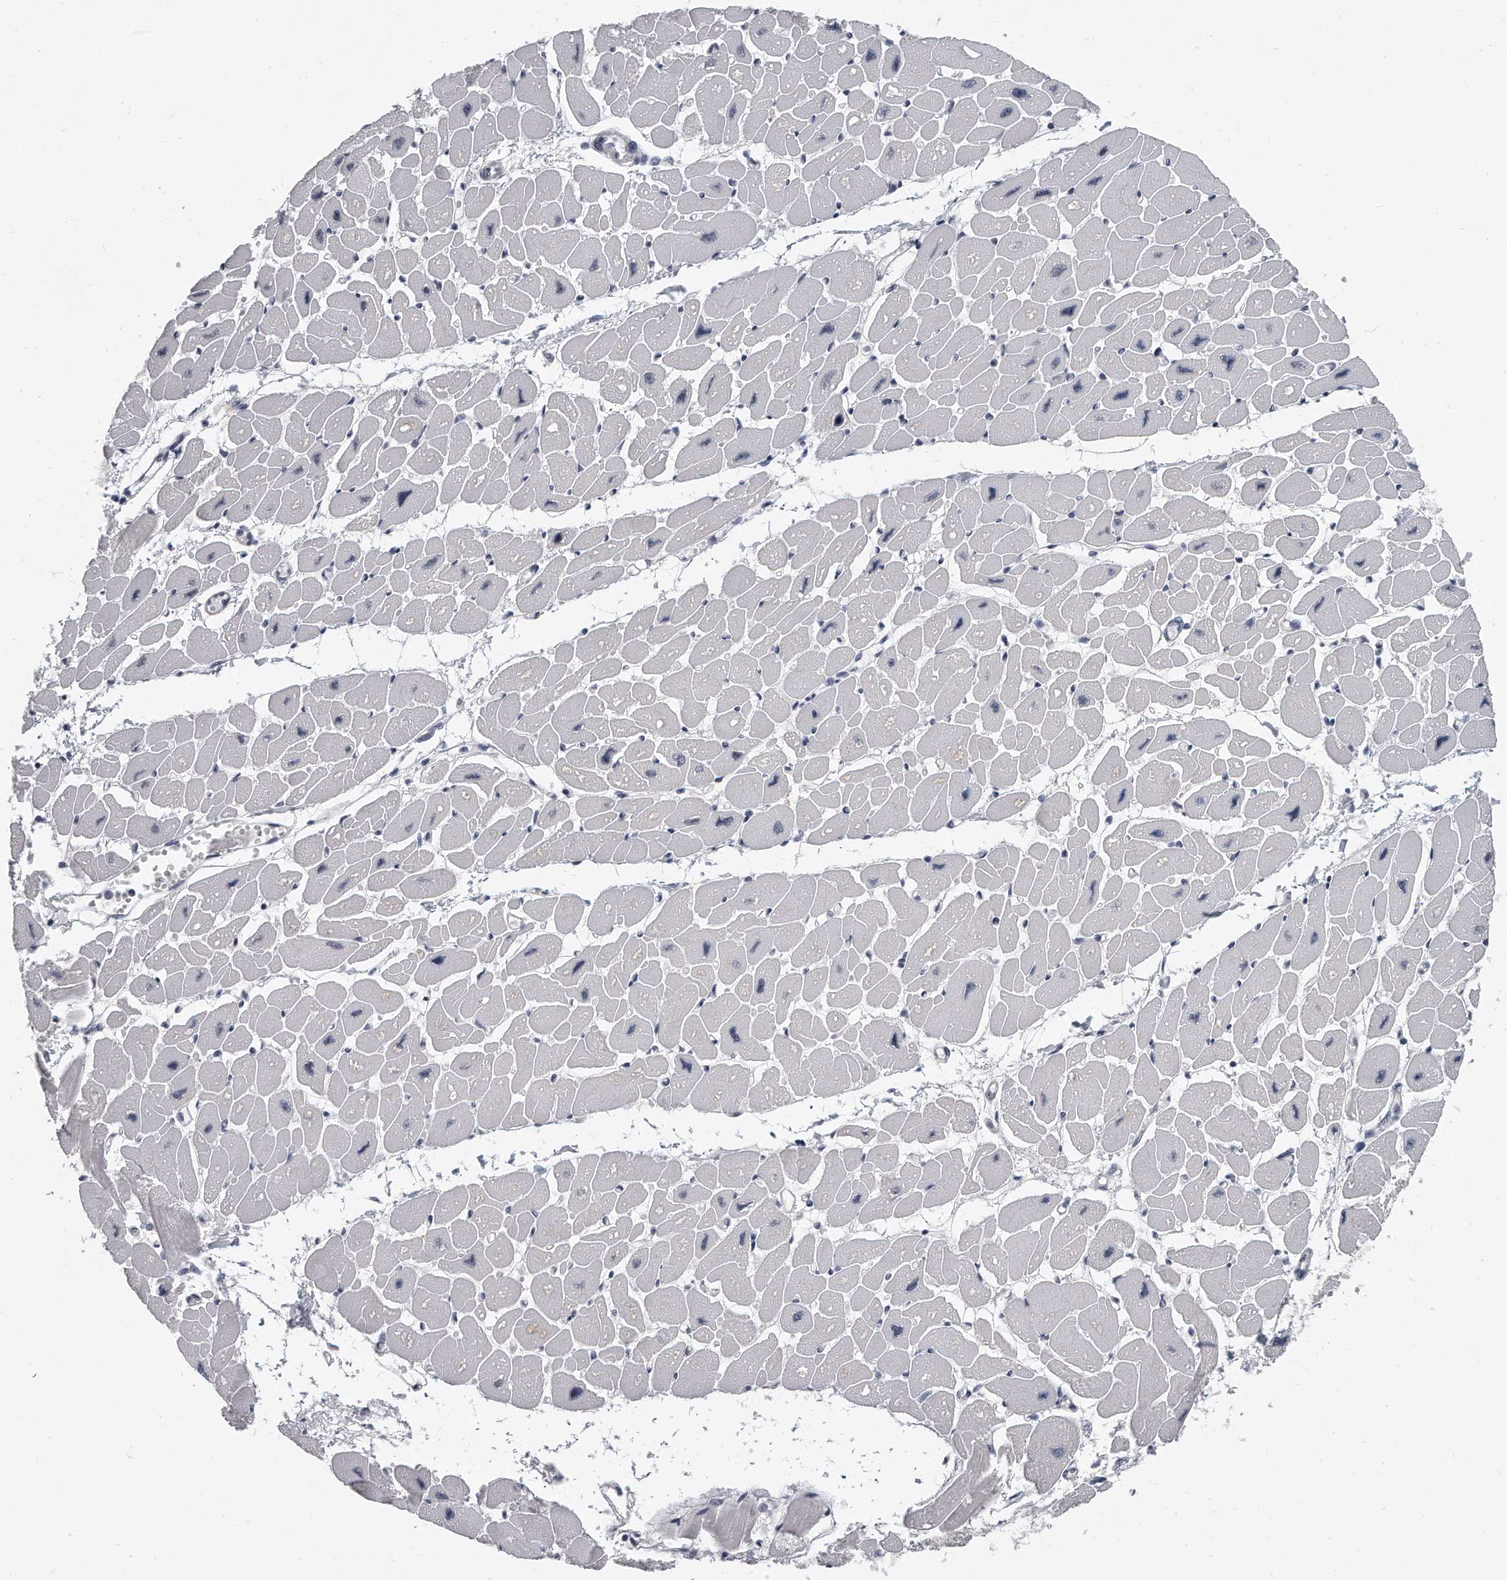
{"staining": {"intensity": "negative", "quantity": "none", "location": "none"}, "tissue": "heart muscle", "cell_type": "Cardiomyocytes", "image_type": "normal", "snomed": [{"axis": "morphology", "description": "Normal tissue, NOS"}, {"axis": "topography", "description": "Heart"}], "caption": "A high-resolution histopathology image shows IHC staining of normal heart muscle, which shows no significant positivity in cardiomyocytes.", "gene": "TFCP2L1", "patient": {"sex": "female", "age": 54}}